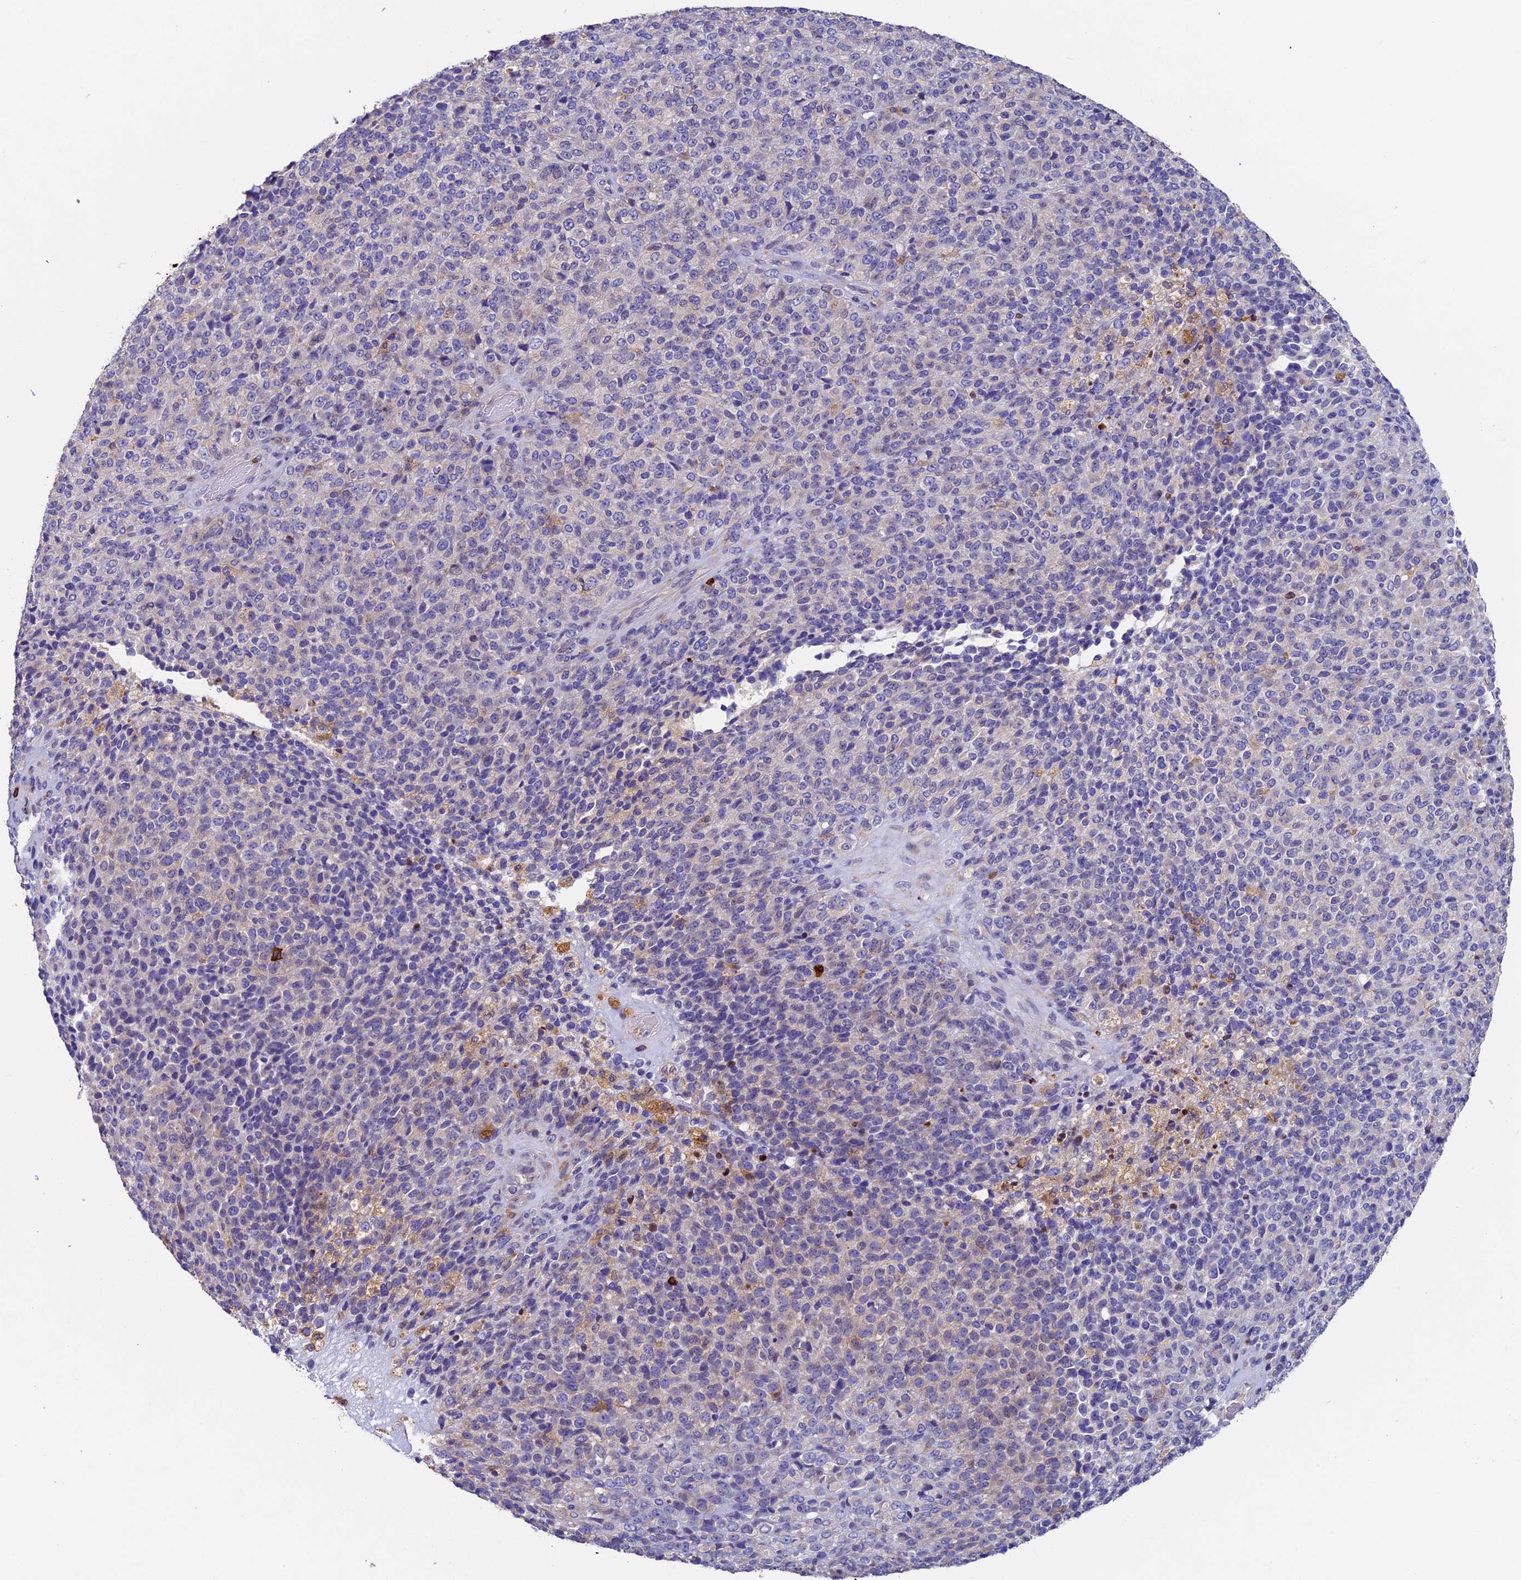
{"staining": {"intensity": "negative", "quantity": "none", "location": "none"}, "tissue": "melanoma", "cell_type": "Tumor cells", "image_type": "cancer", "snomed": [{"axis": "morphology", "description": "Malignant melanoma, Metastatic site"}, {"axis": "topography", "description": "Brain"}], "caption": "A high-resolution histopathology image shows immunohistochemistry staining of melanoma, which displays no significant expression in tumor cells.", "gene": "ADAT1", "patient": {"sex": "female", "age": 56}}